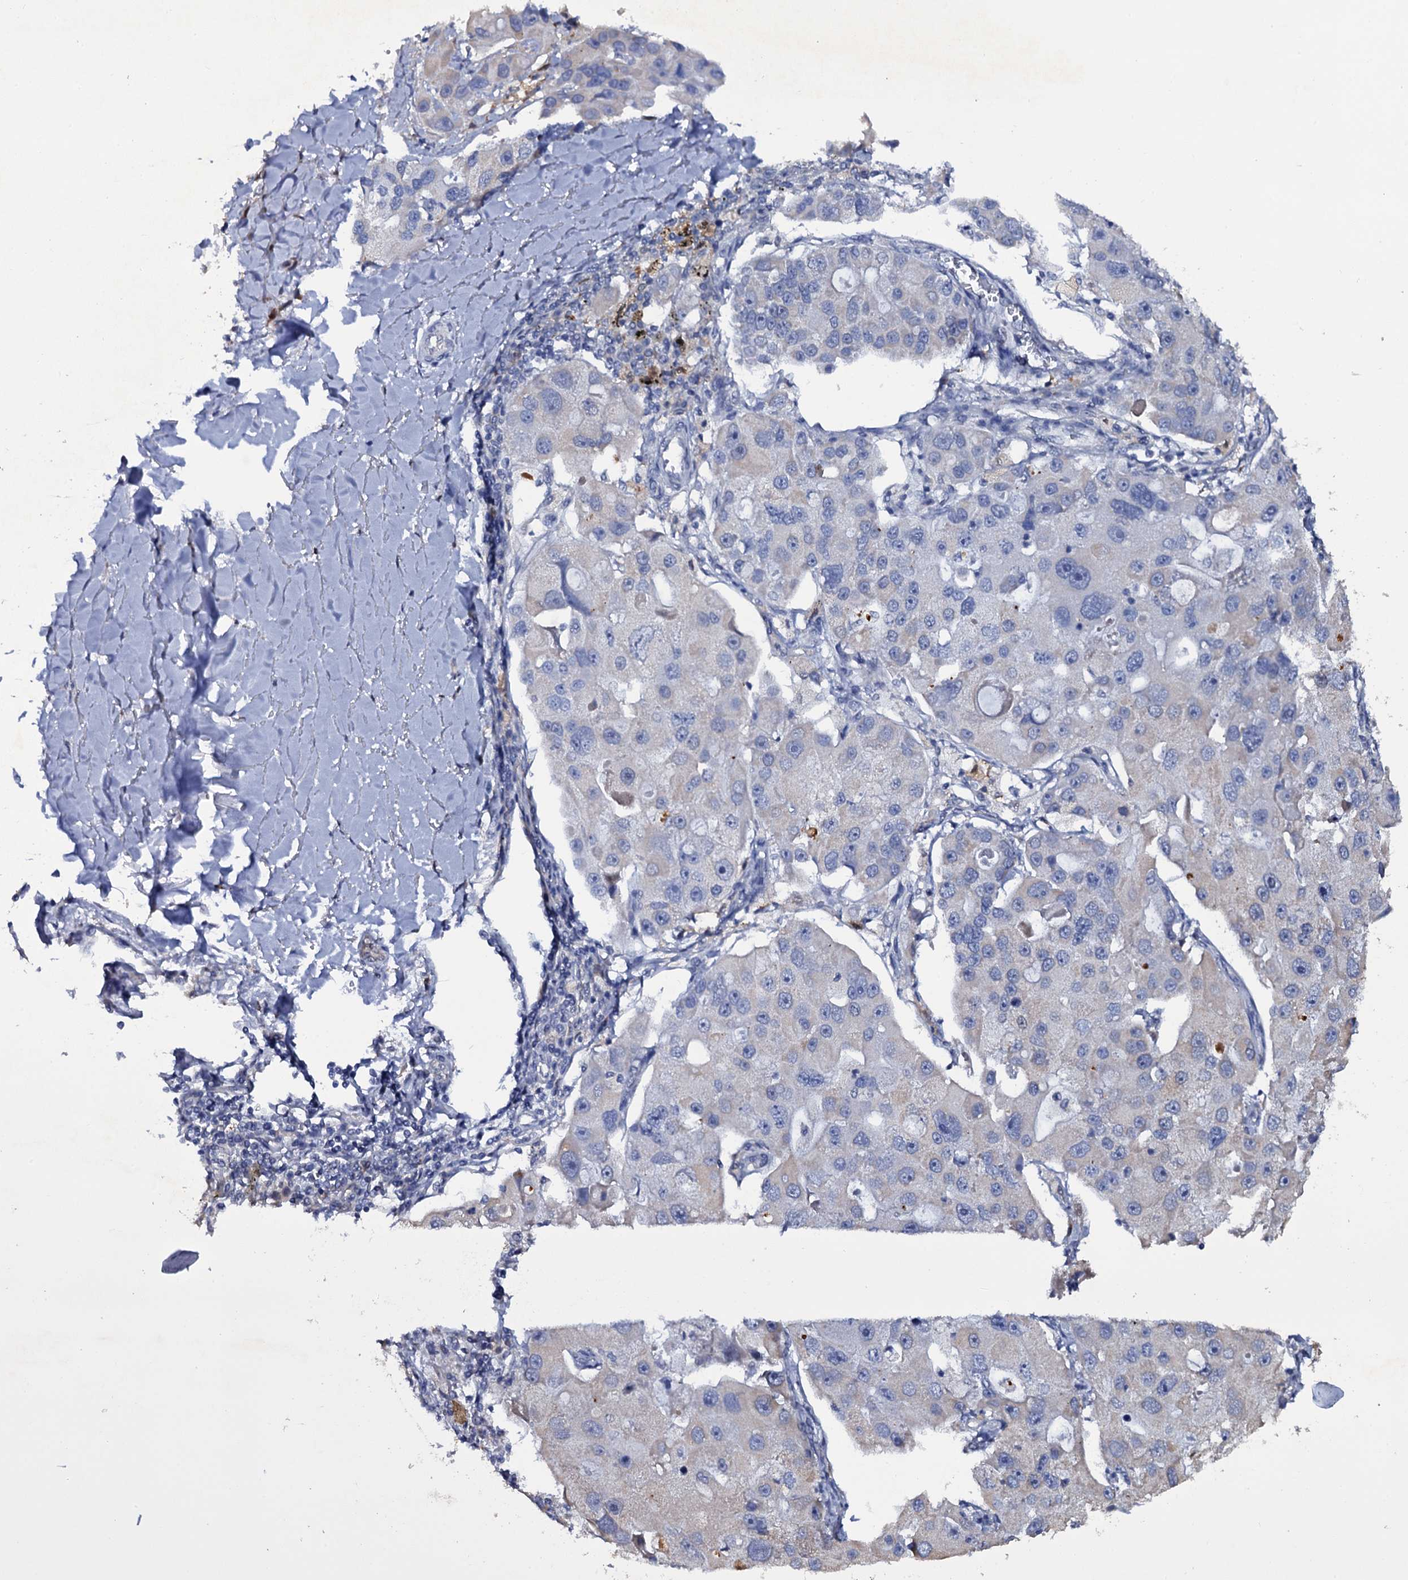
{"staining": {"intensity": "negative", "quantity": "none", "location": "none"}, "tissue": "lung cancer", "cell_type": "Tumor cells", "image_type": "cancer", "snomed": [{"axis": "morphology", "description": "Adenocarcinoma, NOS"}, {"axis": "topography", "description": "Lung"}], "caption": "A high-resolution histopathology image shows IHC staining of lung cancer, which exhibits no significant staining in tumor cells.", "gene": "CRYL1", "patient": {"sex": "female", "age": 54}}